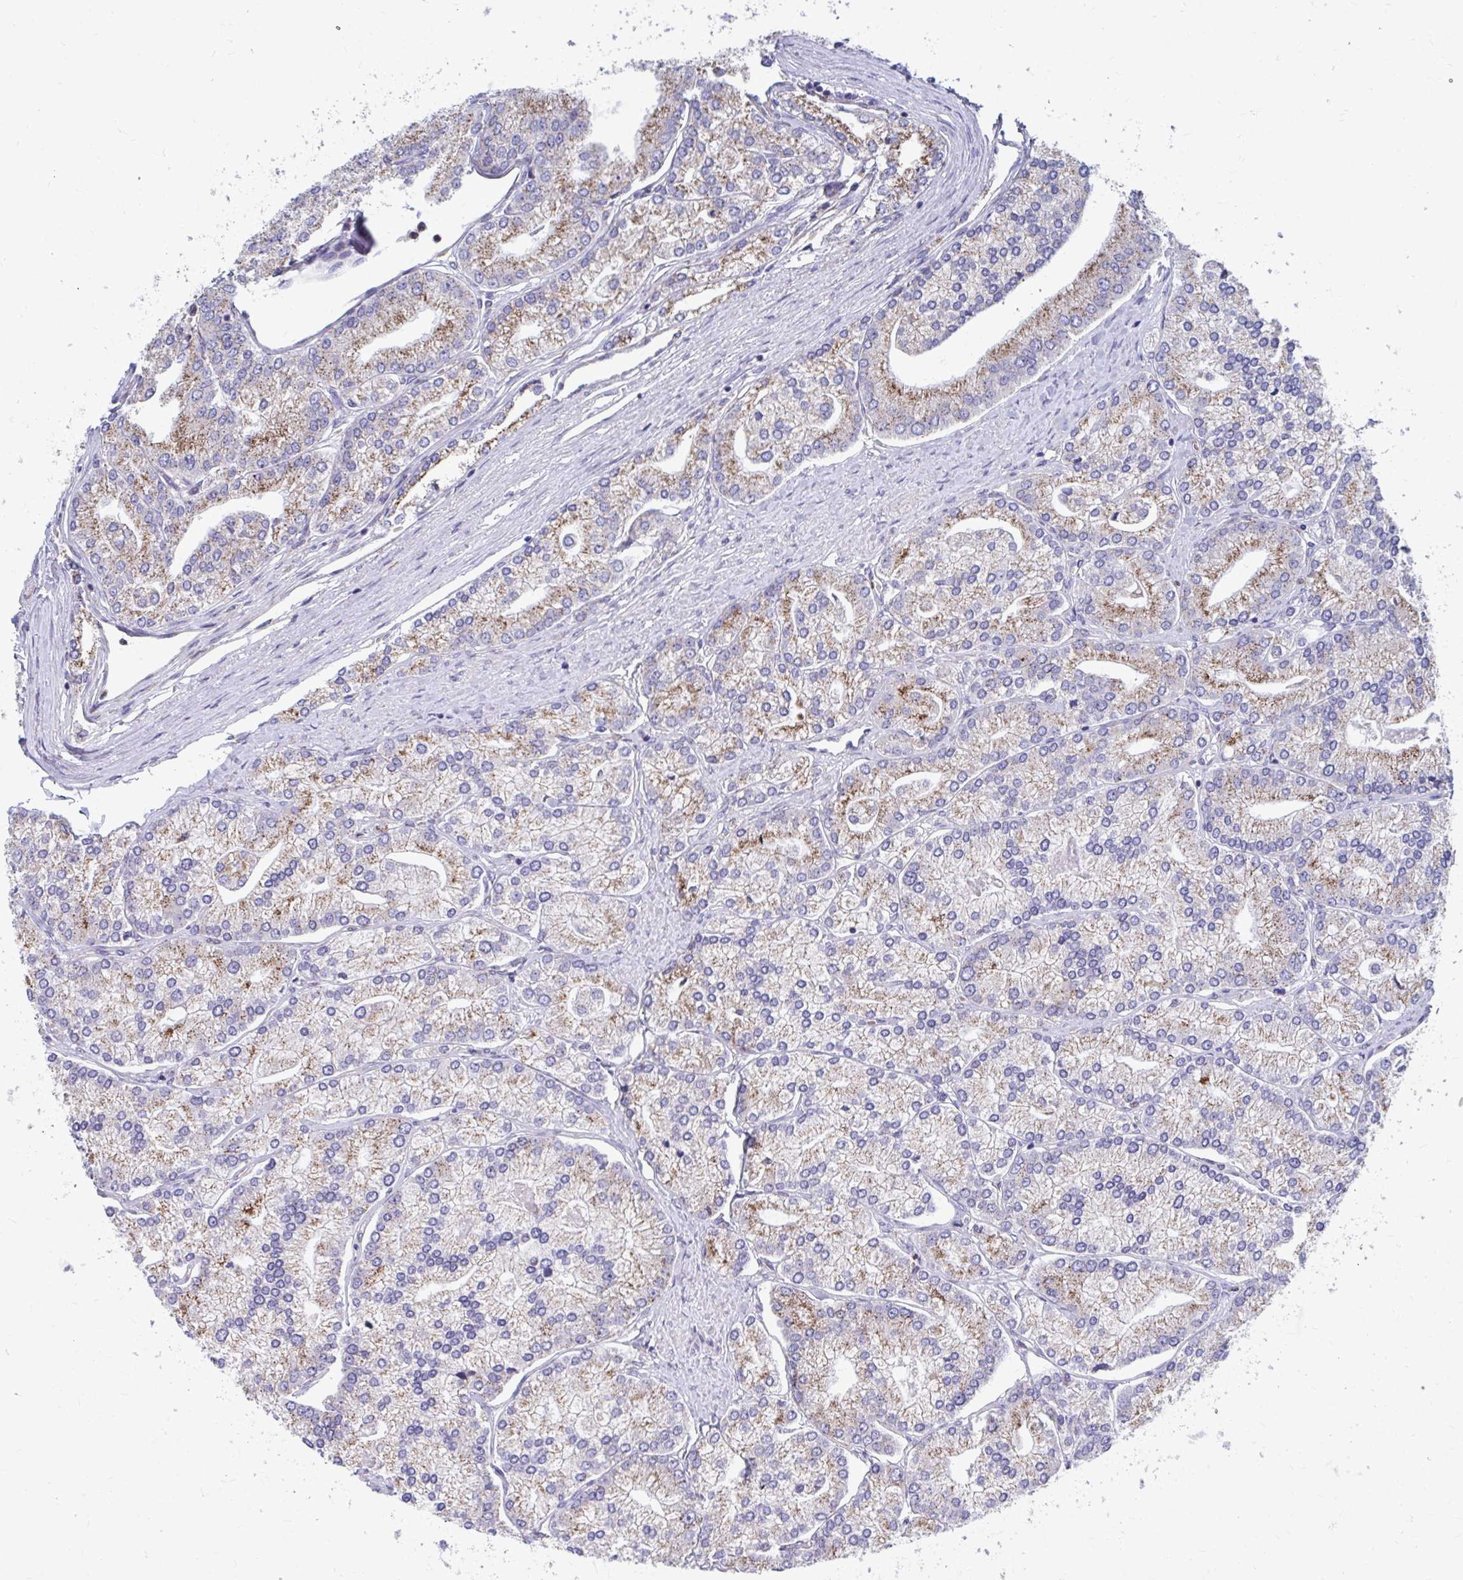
{"staining": {"intensity": "moderate", "quantity": ">75%", "location": "cytoplasmic/membranous"}, "tissue": "prostate cancer", "cell_type": "Tumor cells", "image_type": "cancer", "snomed": [{"axis": "morphology", "description": "Adenocarcinoma, High grade"}, {"axis": "topography", "description": "Prostate"}], "caption": "Immunohistochemistry (DAB (3,3'-diaminobenzidine)) staining of adenocarcinoma (high-grade) (prostate) displays moderate cytoplasmic/membranous protein expression in about >75% of tumor cells.", "gene": "FKBP2", "patient": {"sex": "male", "age": 61}}